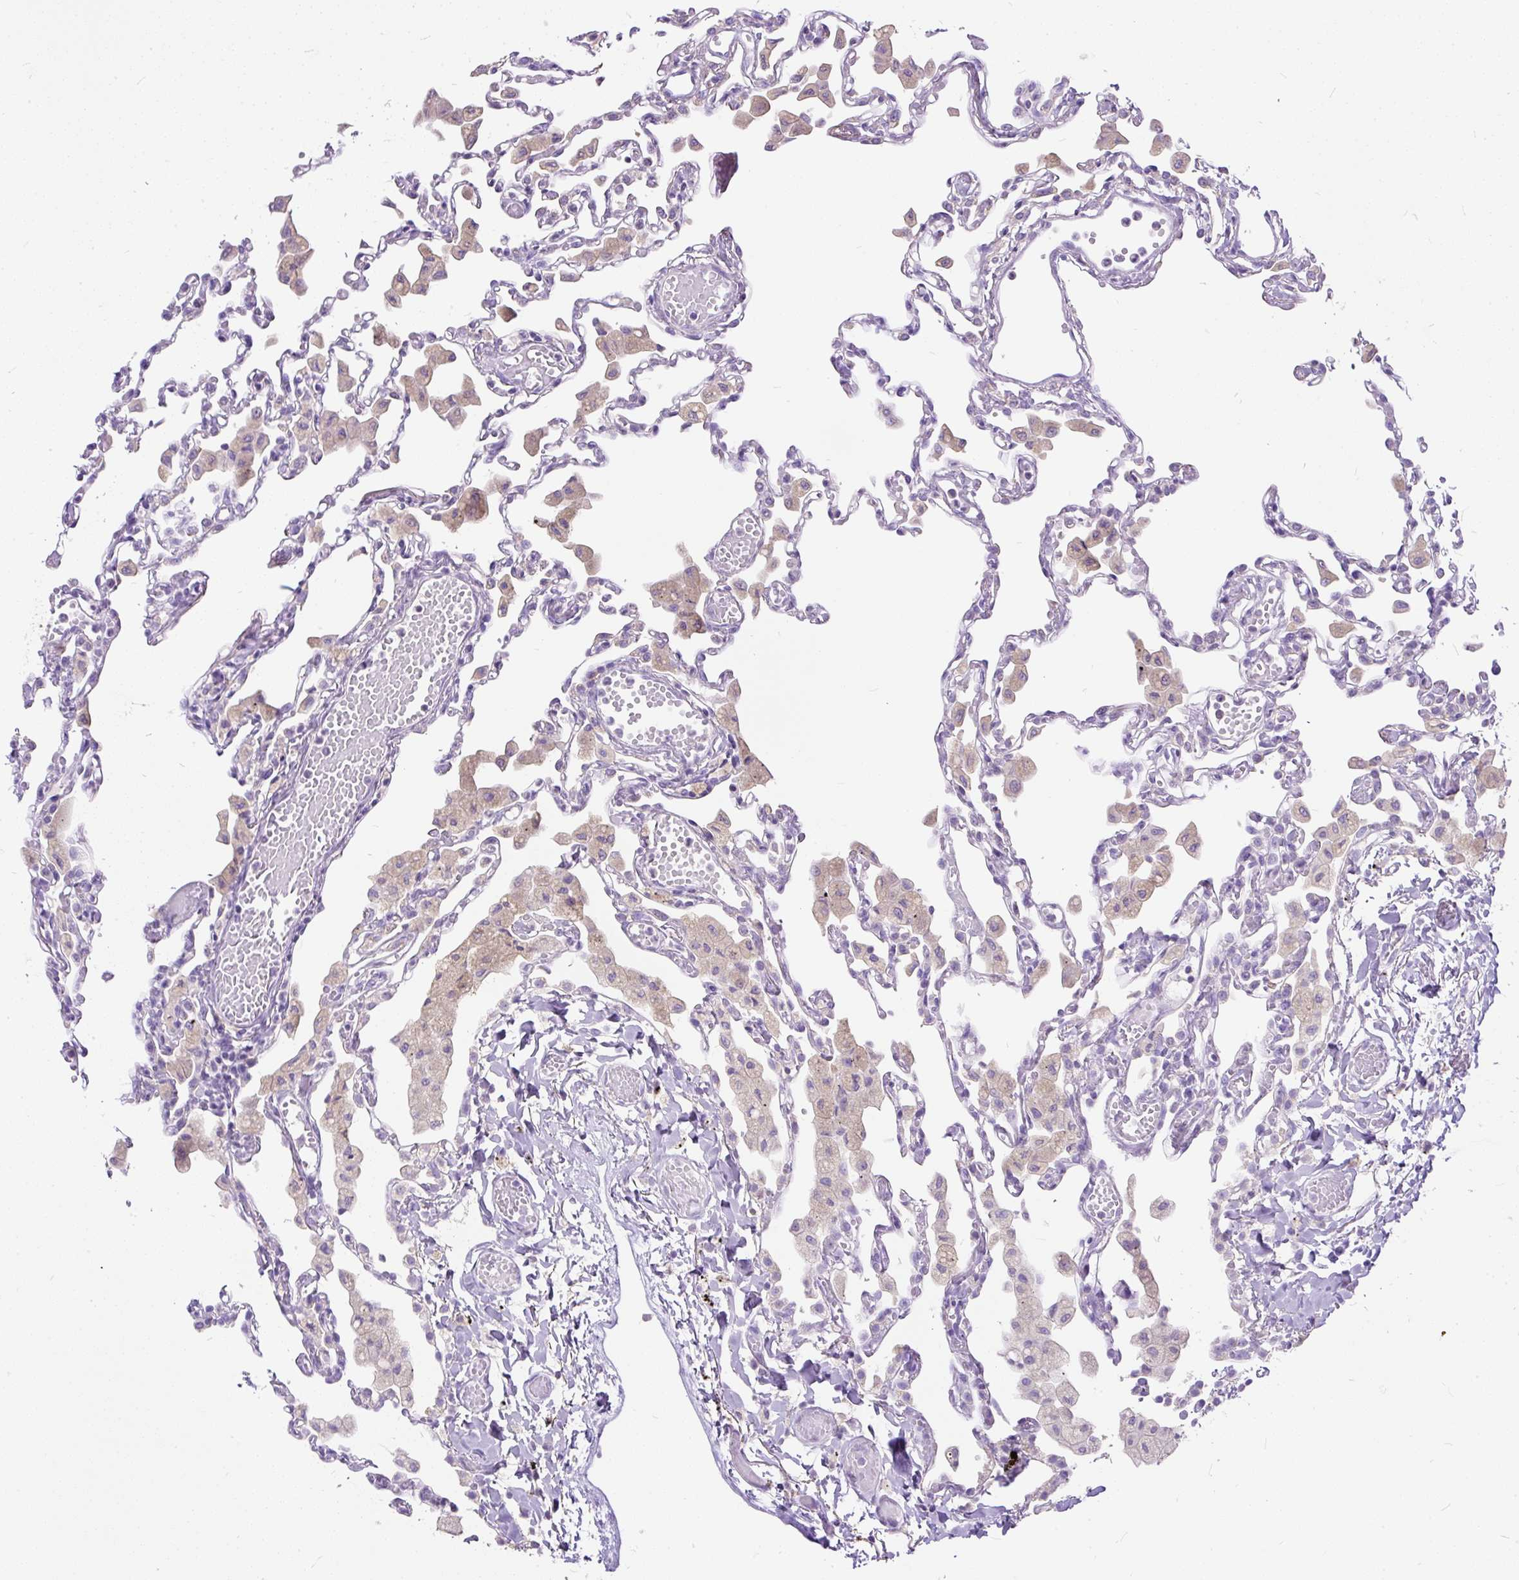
{"staining": {"intensity": "negative", "quantity": "none", "location": "none"}, "tissue": "lung", "cell_type": "Alveolar cells", "image_type": "normal", "snomed": [{"axis": "morphology", "description": "Normal tissue, NOS"}, {"axis": "topography", "description": "Bronchus"}, {"axis": "topography", "description": "Lung"}], "caption": "Immunohistochemistry photomicrograph of benign lung stained for a protein (brown), which reveals no expression in alveolar cells. (DAB immunohistochemistry visualized using brightfield microscopy, high magnification).", "gene": "GBX1", "patient": {"sex": "female", "age": 49}}